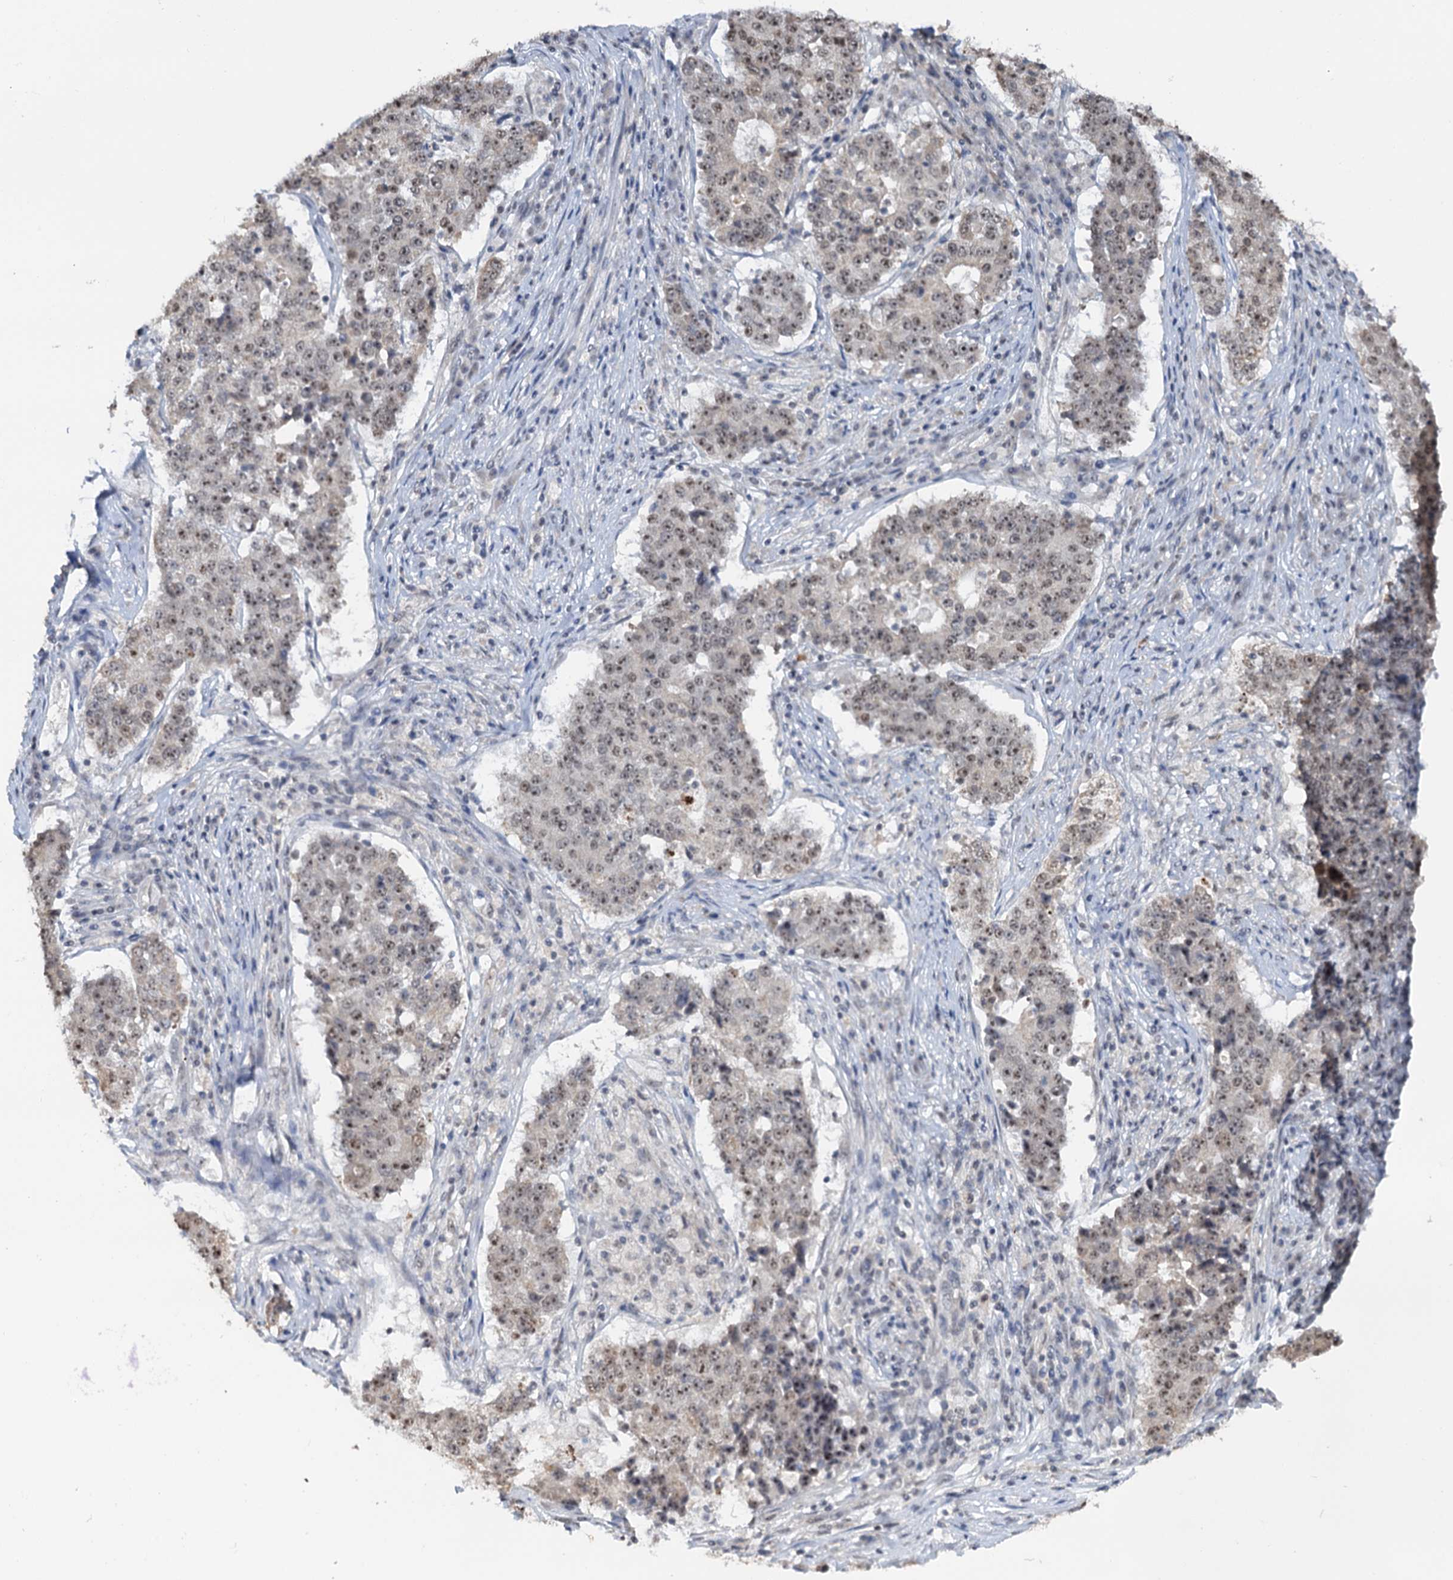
{"staining": {"intensity": "moderate", "quantity": ">75%", "location": "nuclear"}, "tissue": "stomach cancer", "cell_type": "Tumor cells", "image_type": "cancer", "snomed": [{"axis": "morphology", "description": "Adenocarcinoma, NOS"}, {"axis": "topography", "description": "Stomach"}], "caption": "Immunohistochemistry image of human adenocarcinoma (stomach) stained for a protein (brown), which exhibits medium levels of moderate nuclear expression in about >75% of tumor cells.", "gene": "NAT10", "patient": {"sex": "male", "age": 59}}